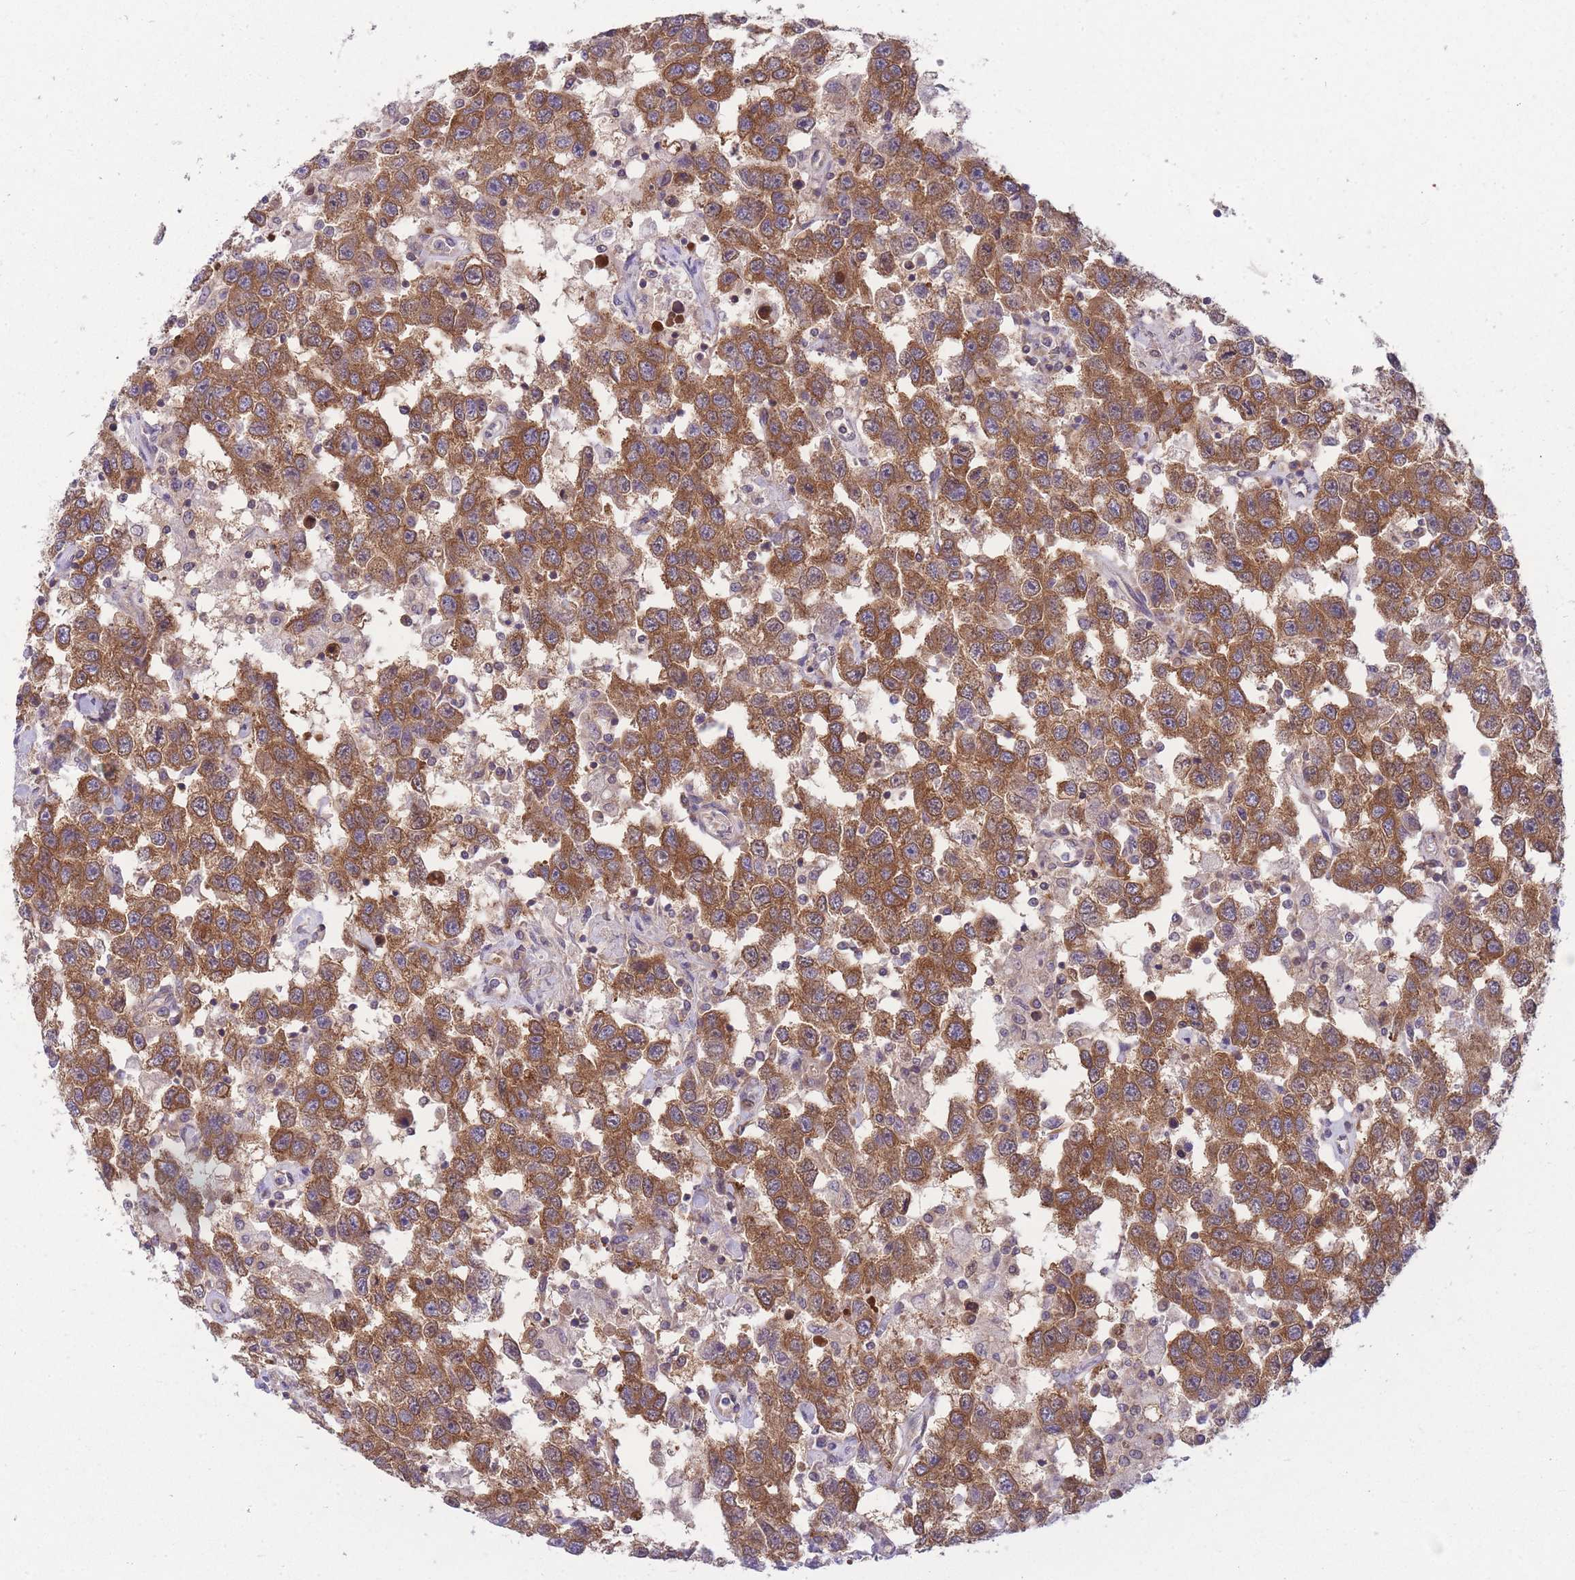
{"staining": {"intensity": "moderate", "quantity": ">75%", "location": "cytoplasmic/membranous"}, "tissue": "testis cancer", "cell_type": "Tumor cells", "image_type": "cancer", "snomed": [{"axis": "morphology", "description": "Seminoma, NOS"}, {"axis": "topography", "description": "Testis"}], "caption": "Immunohistochemical staining of human testis seminoma reveals medium levels of moderate cytoplasmic/membranous staining in about >75% of tumor cells. (DAB (3,3'-diaminobenzidine) IHC, brown staining for protein, blue staining for nuclei).", "gene": "PFDN6", "patient": {"sex": "male", "age": 41}}